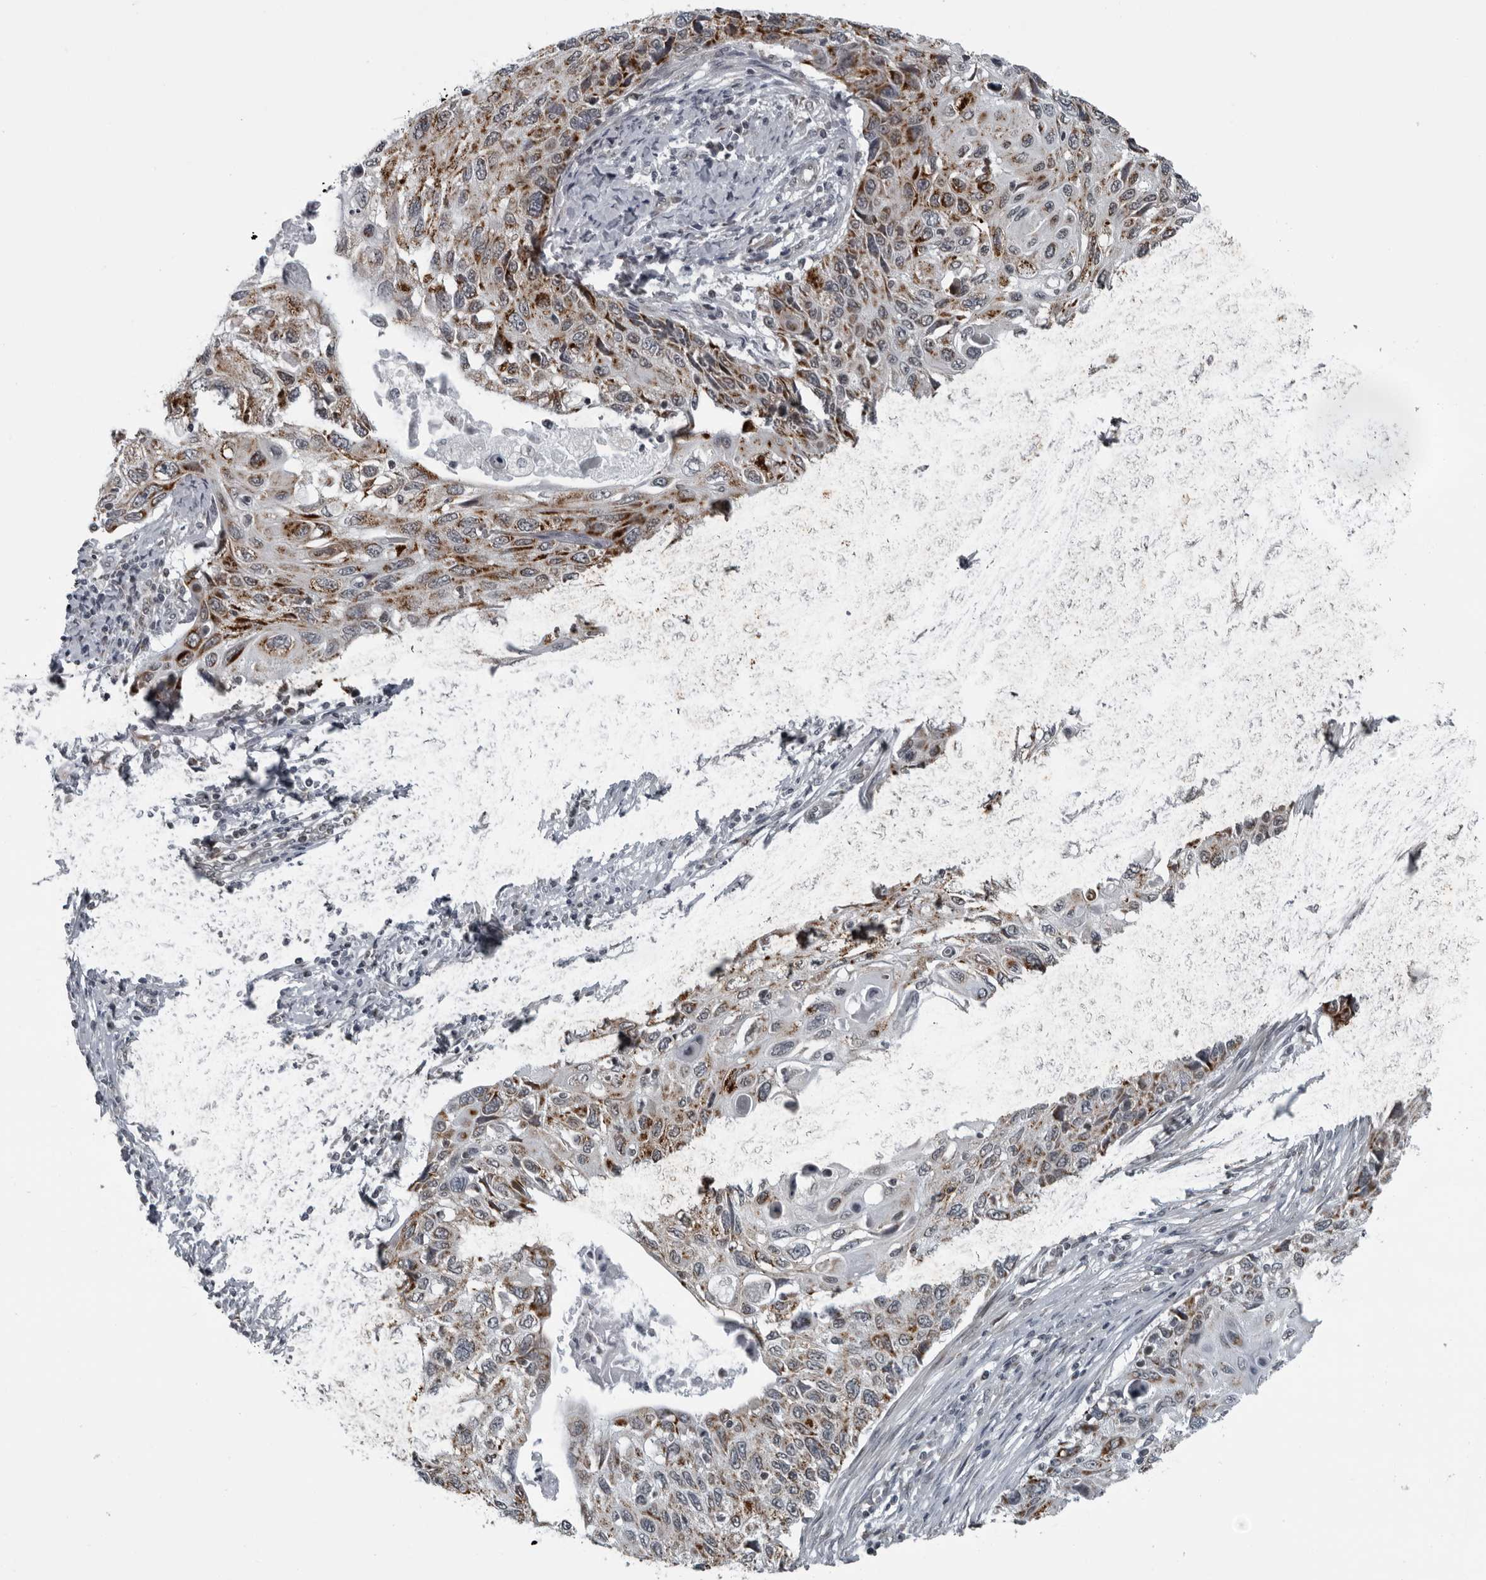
{"staining": {"intensity": "moderate", "quantity": ">75%", "location": "cytoplasmic/membranous"}, "tissue": "cervical cancer", "cell_type": "Tumor cells", "image_type": "cancer", "snomed": [{"axis": "morphology", "description": "Squamous cell carcinoma, NOS"}, {"axis": "topography", "description": "Cervix"}], "caption": "Cervical cancer (squamous cell carcinoma) stained for a protein (brown) reveals moderate cytoplasmic/membranous positive positivity in about >75% of tumor cells.", "gene": "RTCA", "patient": {"sex": "female", "age": 70}}